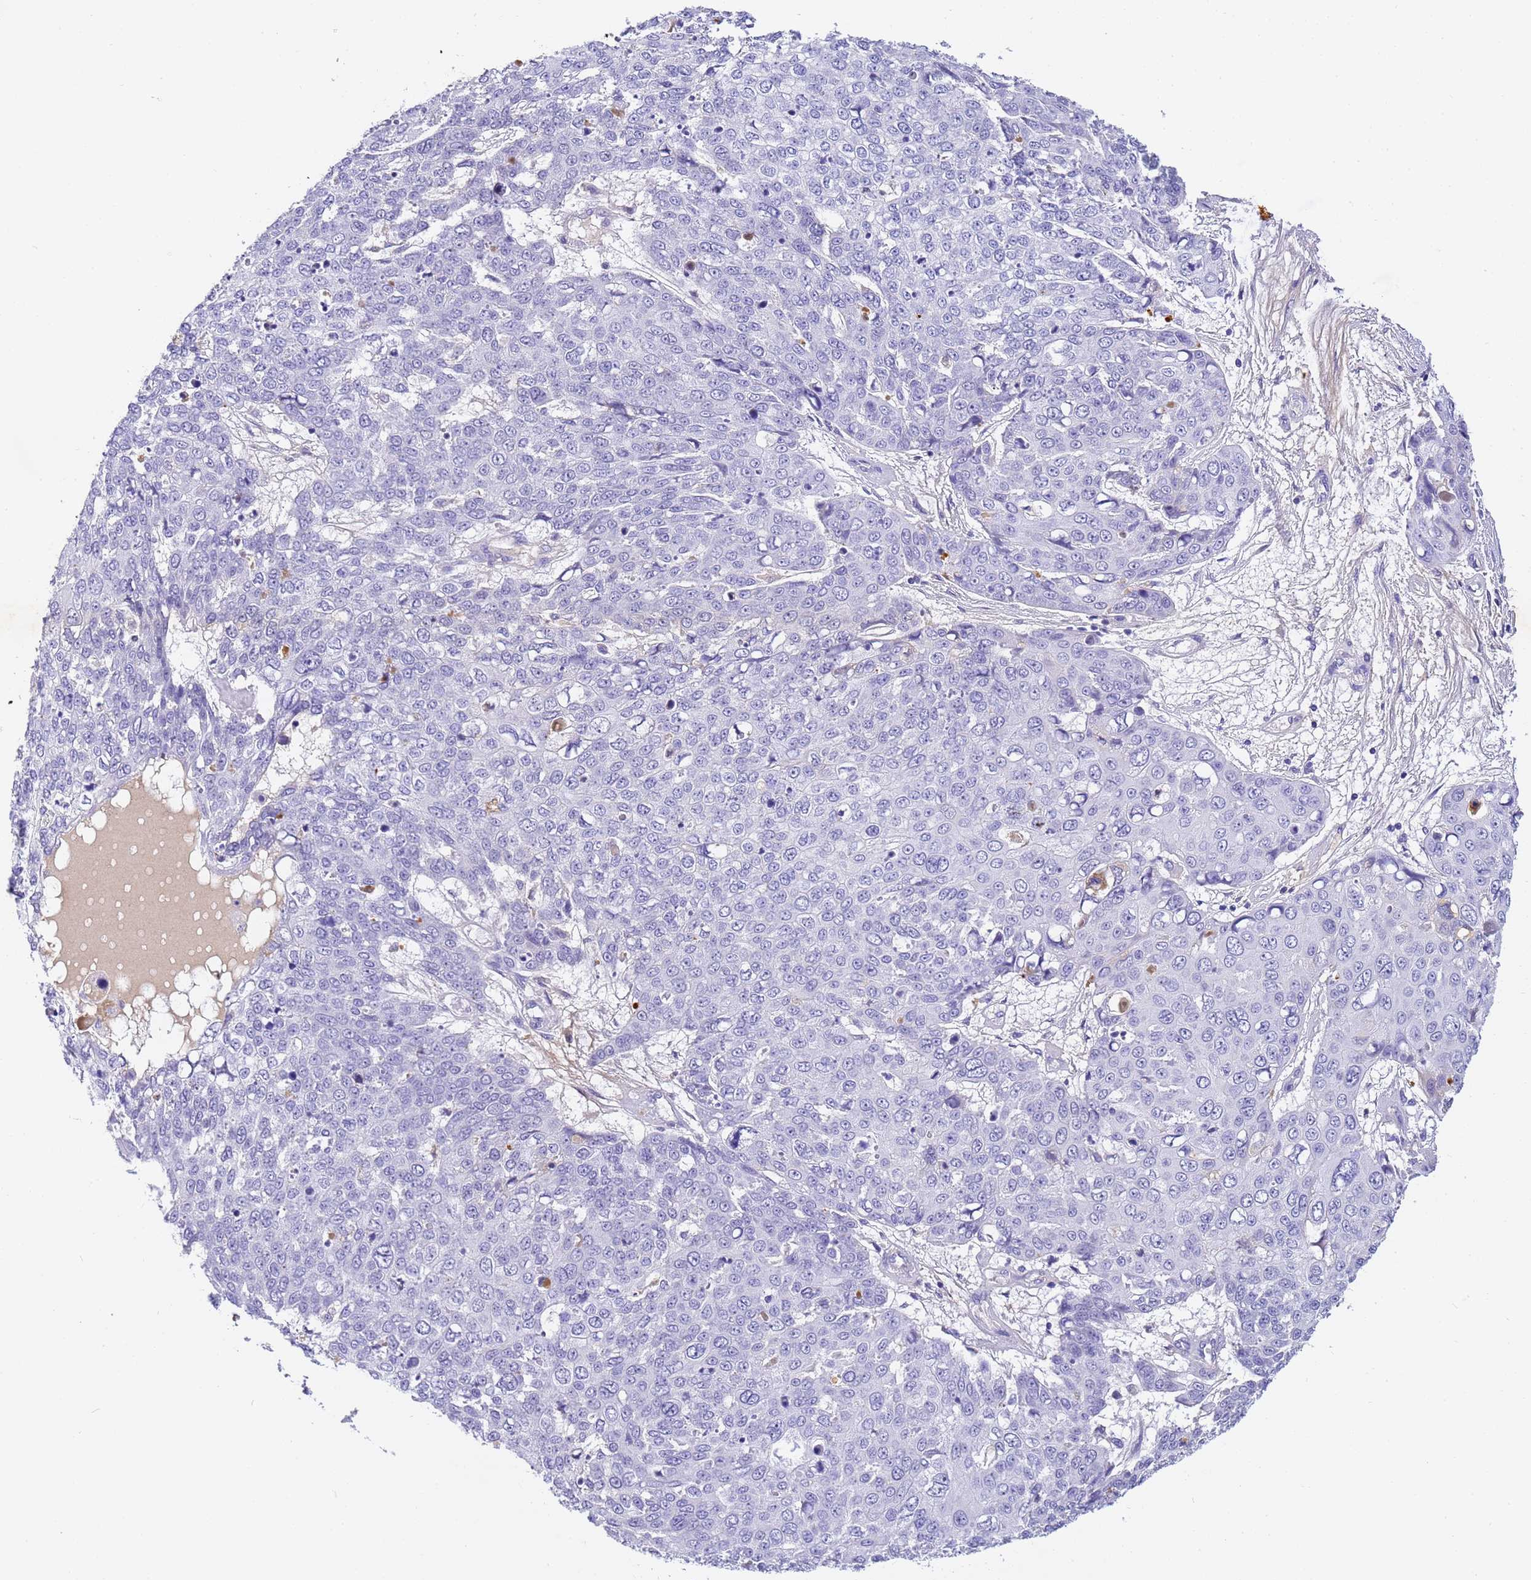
{"staining": {"intensity": "negative", "quantity": "none", "location": "none"}, "tissue": "skin cancer", "cell_type": "Tumor cells", "image_type": "cancer", "snomed": [{"axis": "morphology", "description": "Squamous cell carcinoma, NOS"}, {"axis": "topography", "description": "Skin"}], "caption": "Tumor cells are negative for protein expression in human skin squamous cell carcinoma.", "gene": "CFHR2", "patient": {"sex": "male", "age": 71}}